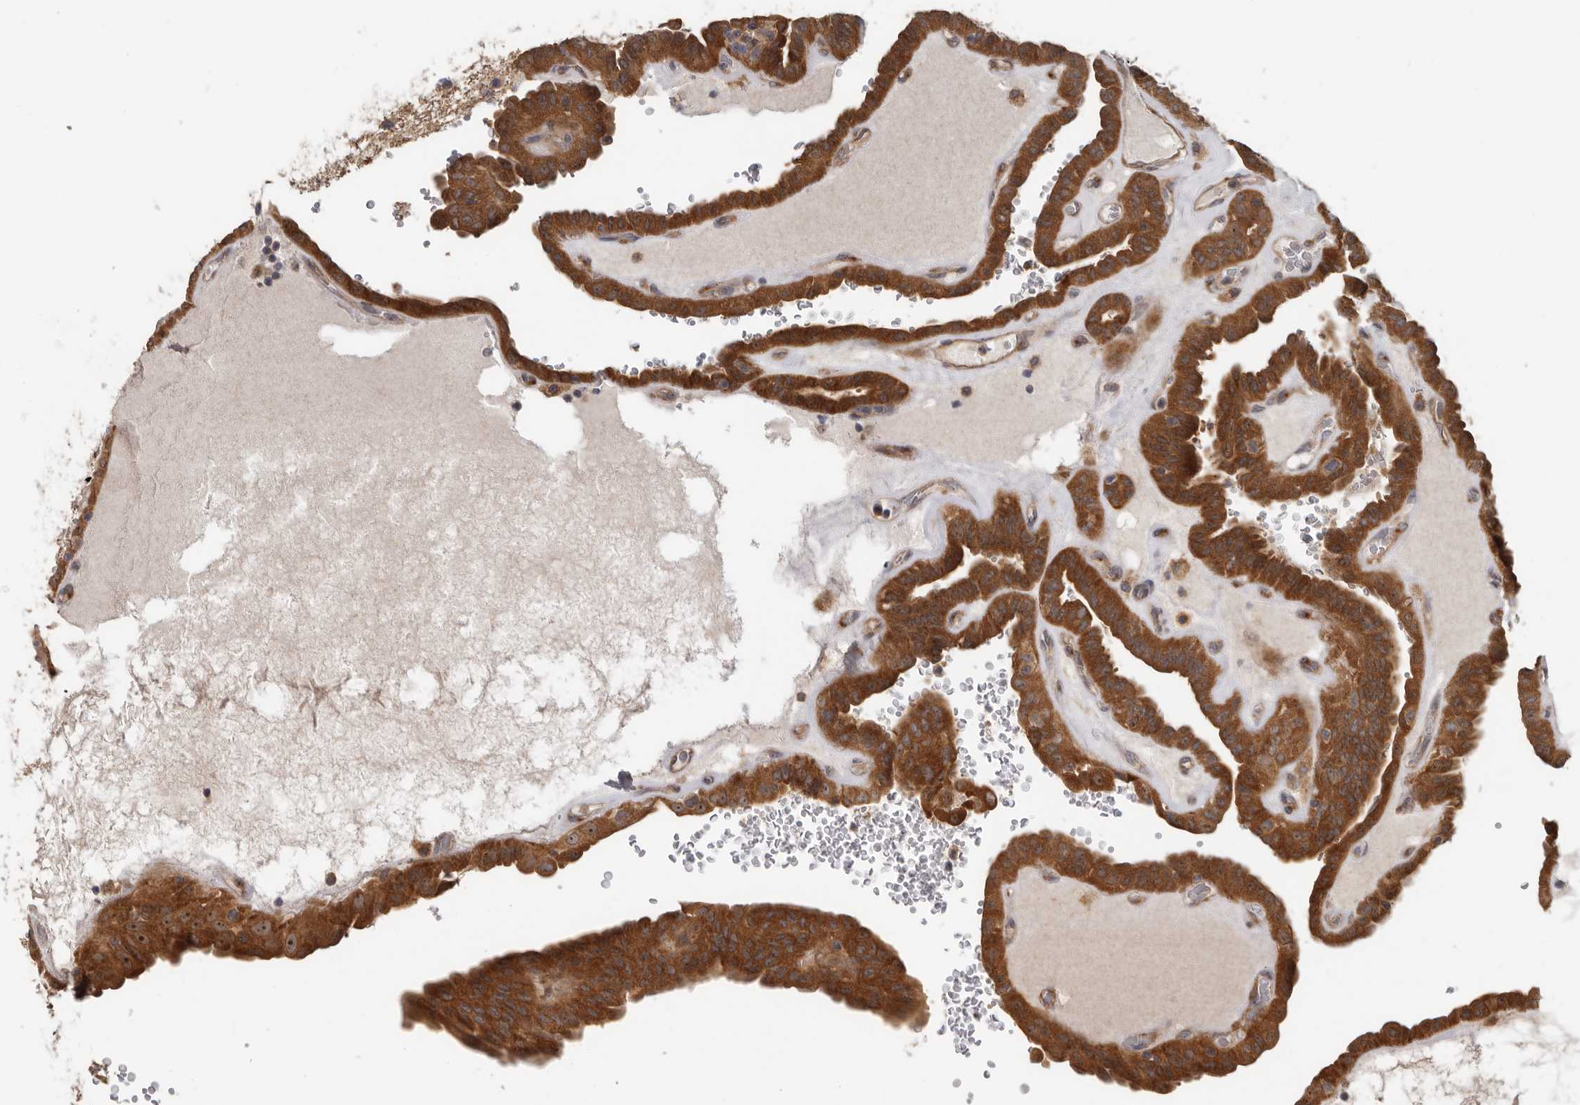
{"staining": {"intensity": "strong", "quantity": ">75%", "location": "cytoplasmic/membranous"}, "tissue": "thyroid cancer", "cell_type": "Tumor cells", "image_type": "cancer", "snomed": [{"axis": "morphology", "description": "Papillary adenocarcinoma, NOS"}, {"axis": "topography", "description": "Thyroid gland"}], "caption": "Tumor cells exhibit high levels of strong cytoplasmic/membranous positivity in about >75% of cells in human thyroid papillary adenocarcinoma.", "gene": "HINT3", "patient": {"sex": "male", "age": 77}}